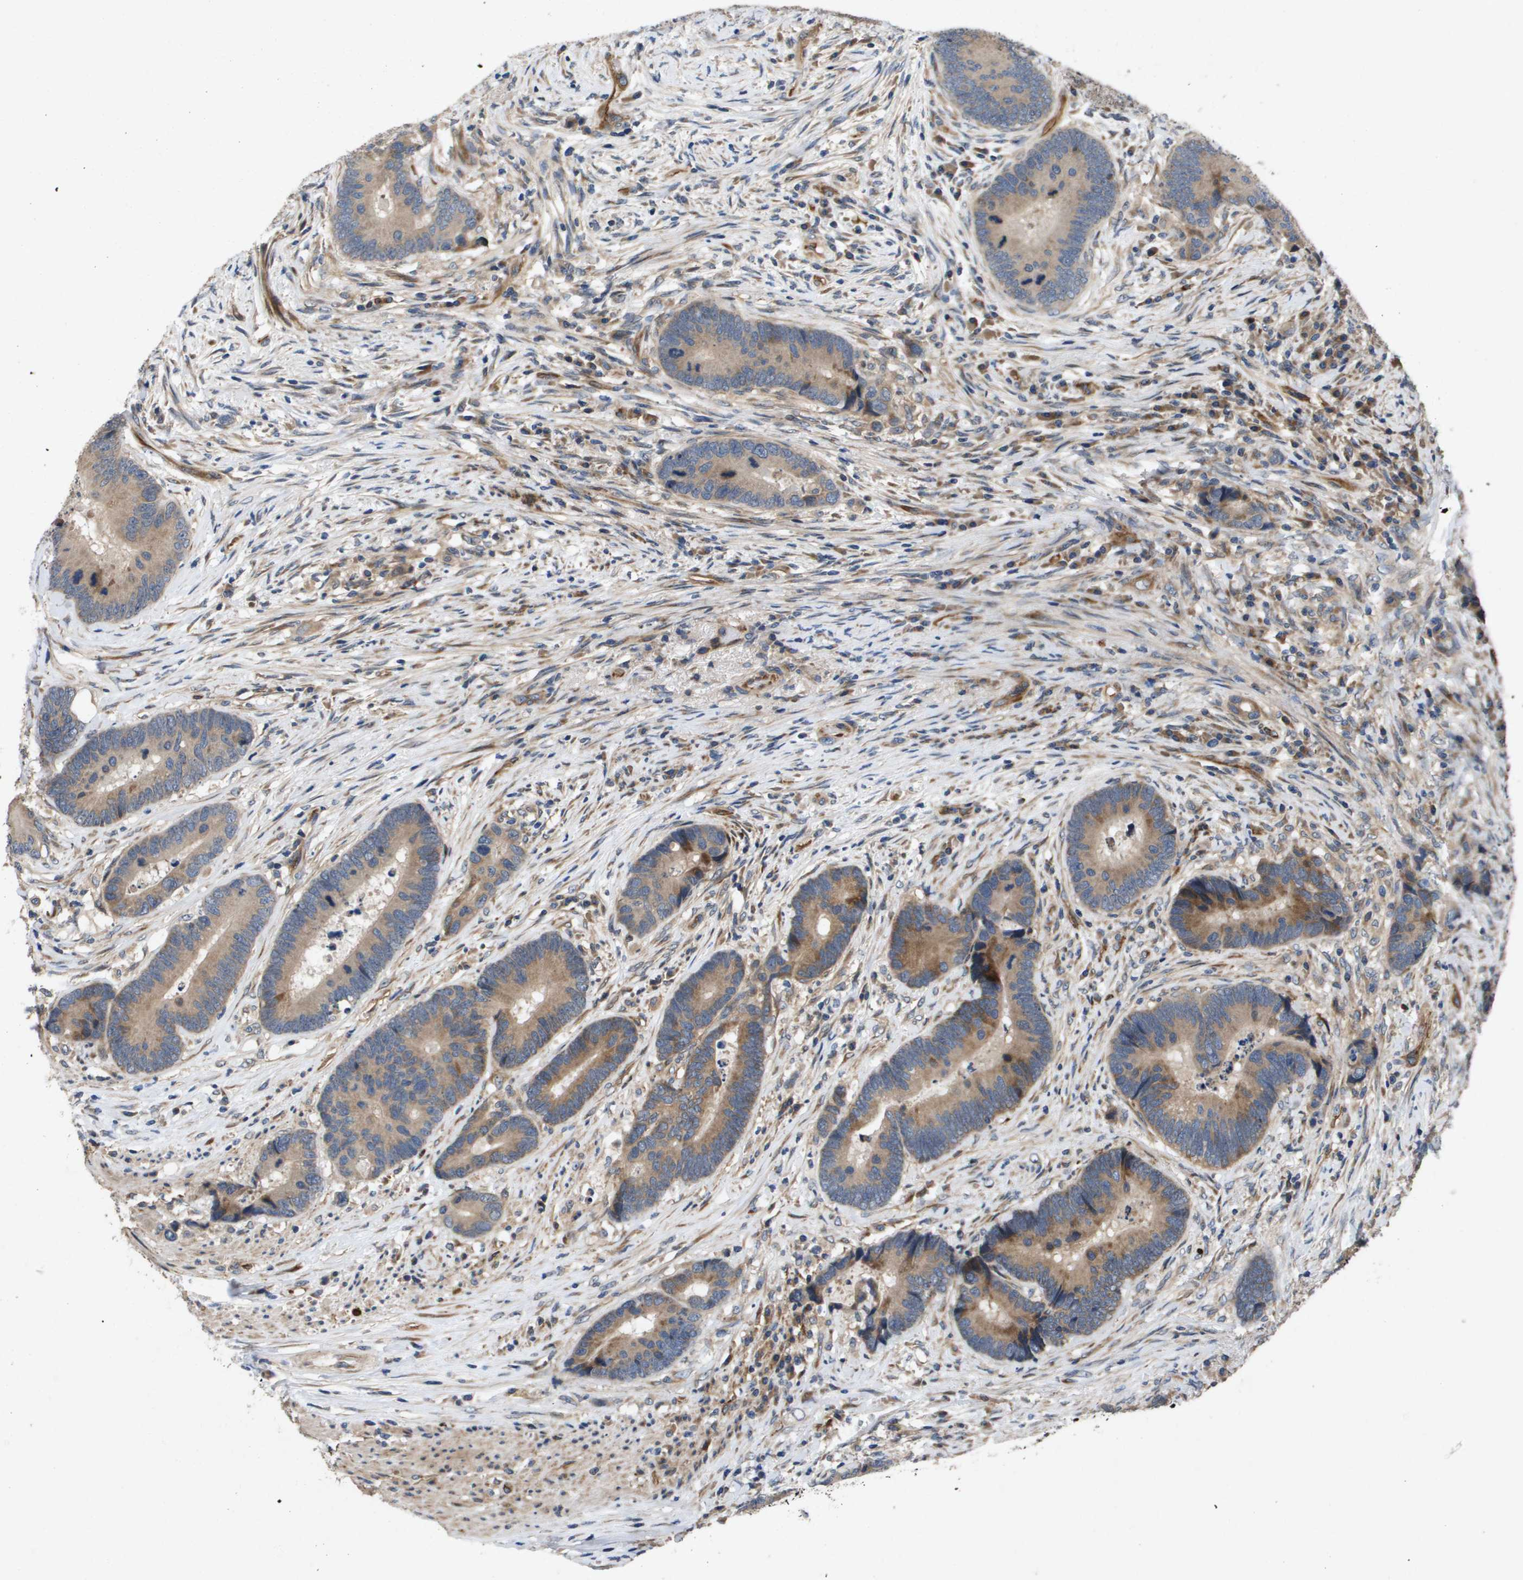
{"staining": {"intensity": "moderate", "quantity": ">75%", "location": "cytoplasmic/membranous"}, "tissue": "colorectal cancer", "cell_type": "Tumor cells", "image_type": "cancer", "snomed": [{"axis": "morphology", "description": "Adenocarcinoma, NOS"}, {"axis": "topography", "description": "Rectum"}], "caption": "Human colorectal adenocarcinoma stained with a brown dye displays moderate cytoplasmic/membranous positive staining in approximately >75% of tumor cells.", "gene": "ENTPD2", "patient": {"sex": "female", "age": 89}}